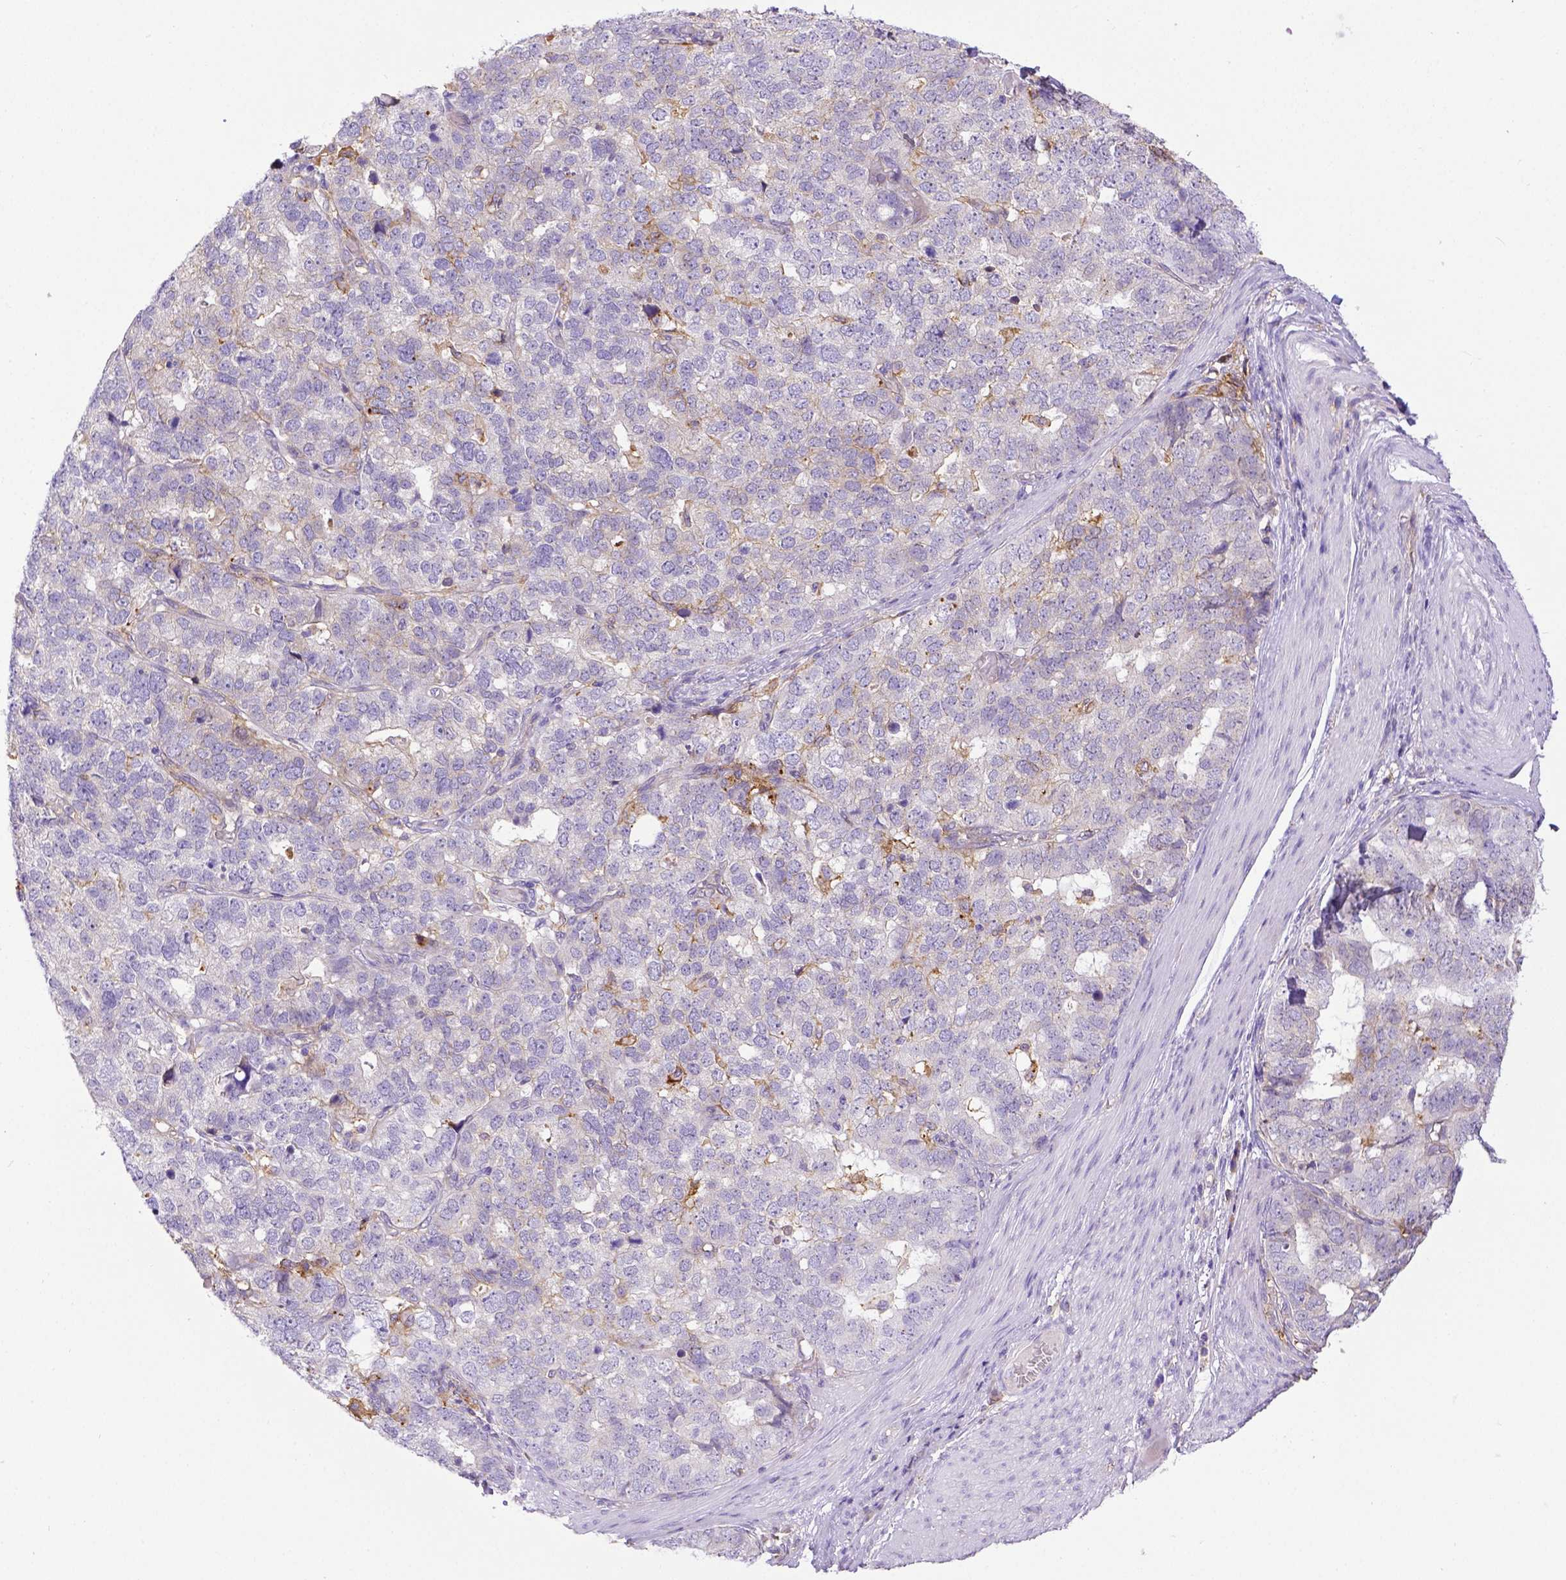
{"staining": {"intensity": "negative", "quantity": "none", "location": "none"}, "tissue": "stomach cancer", "cell_type": "Tumor cells", "image_type": "cancer", "snomed": [{"axis": "morphology", "description": "Adenocarcinoma, NOS"}, {"axis": "topography", "description": "Stomach"}], "caption": "Tumor cells are negative for protein expression in human stomach cancer (adenocarcinoma). (Brightfield microscopy of DAB immunohistochemistry (IHC) at high magnification).", "gene": "CD40", "patient": {"sex": "male", "age": 69}}